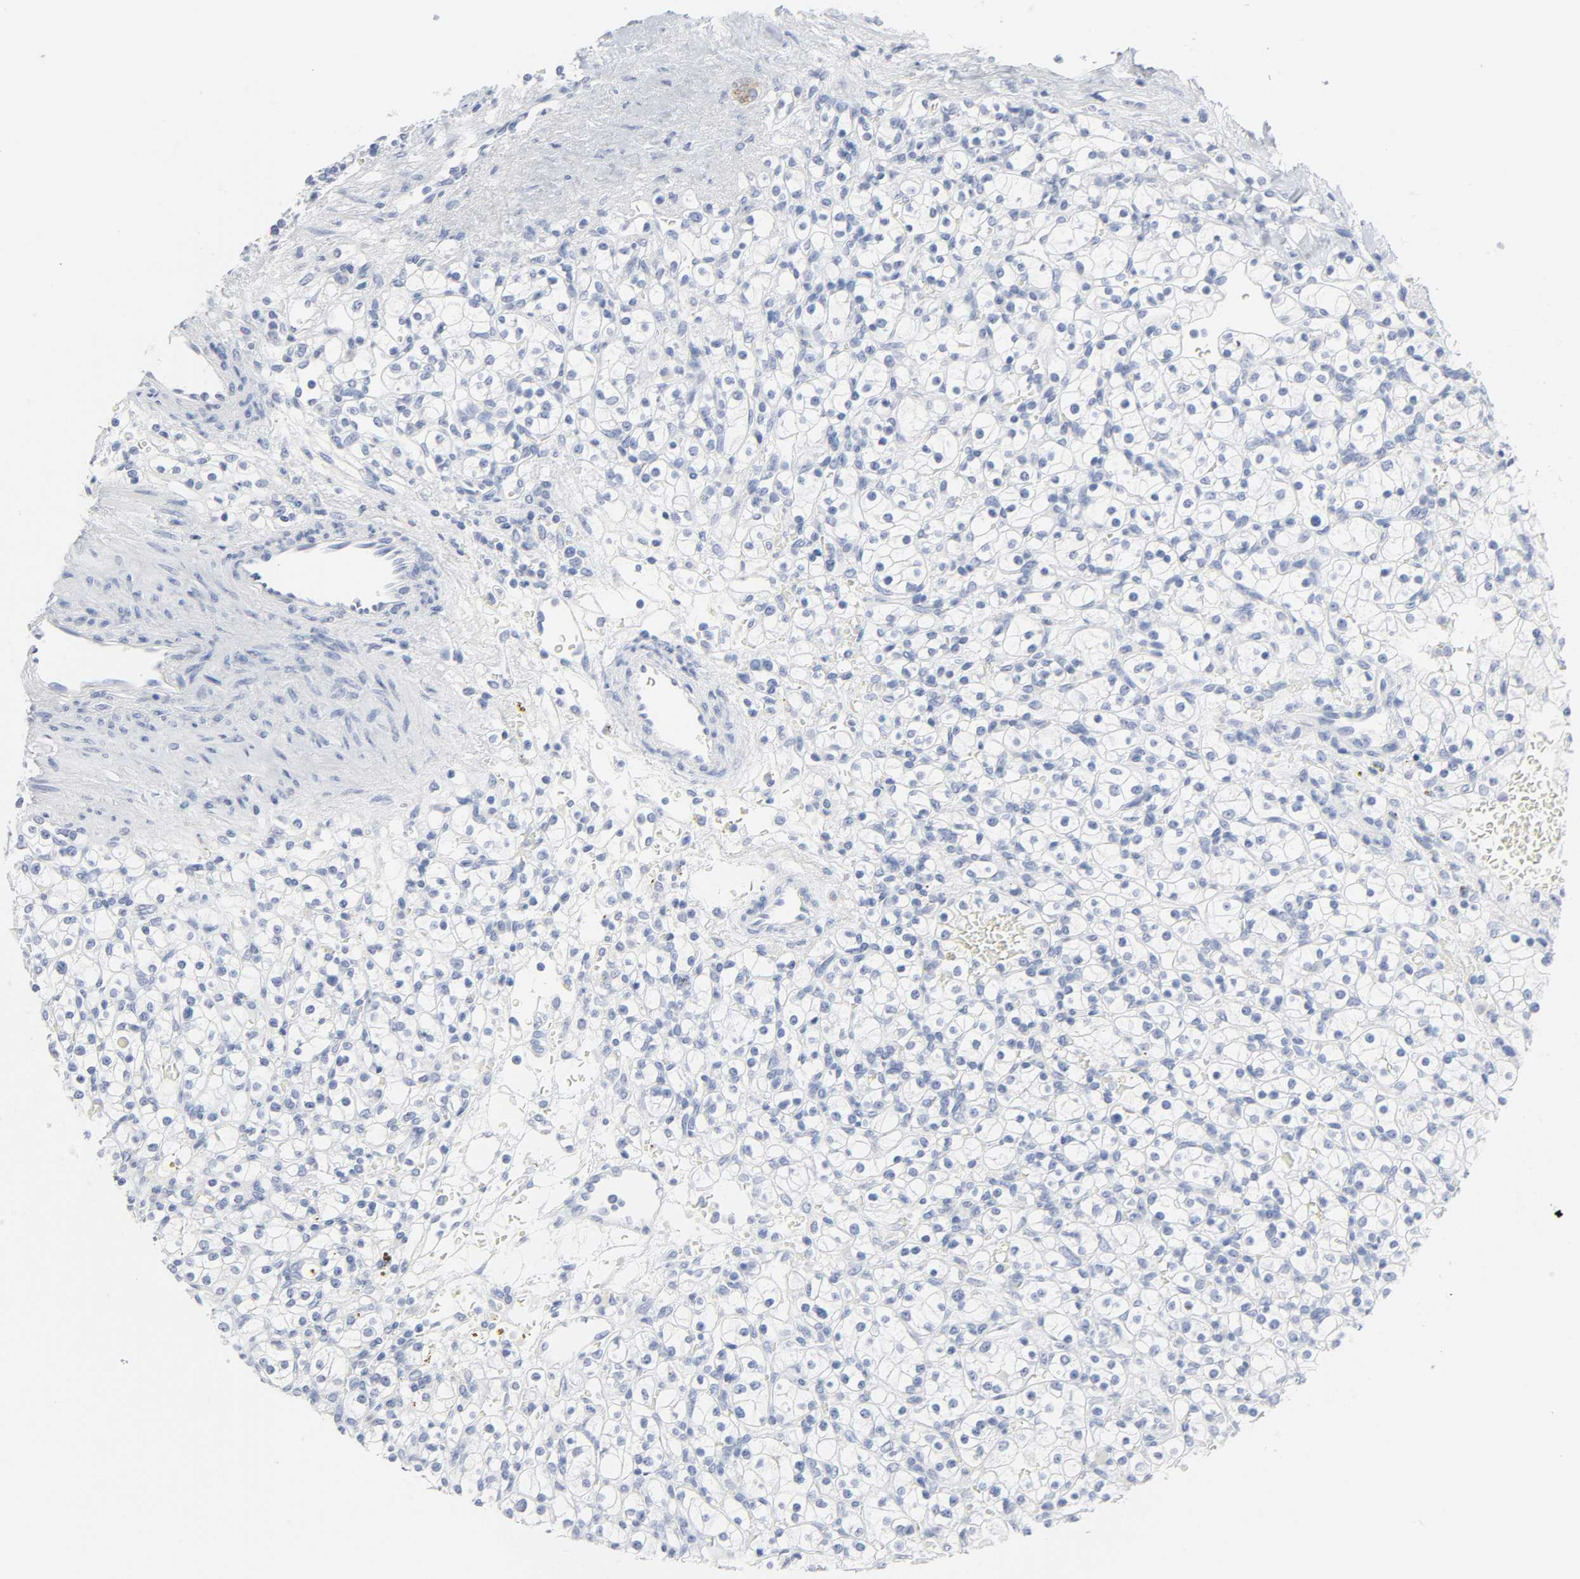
{"staining": {"intensity": "negative", "quantity": "none", "location": "none"}, "tissue": "renal cancer", "cell_type": "Tumor cells", "image_type": "cancer", "snomed": [{"axis": "morphology", "description": "Normal tissue, NOS"}, {"axis": "morphology", "description": "Adenocarcinoma, NOS"}, {"axis": "topography", "description": "Kidney"}], "caption": "Tumor cells are negative for protein expression in human renal cancer (adenocarcinoma).", "gene": "ACP3", "patient": {"sex": "female", "age": 55}}